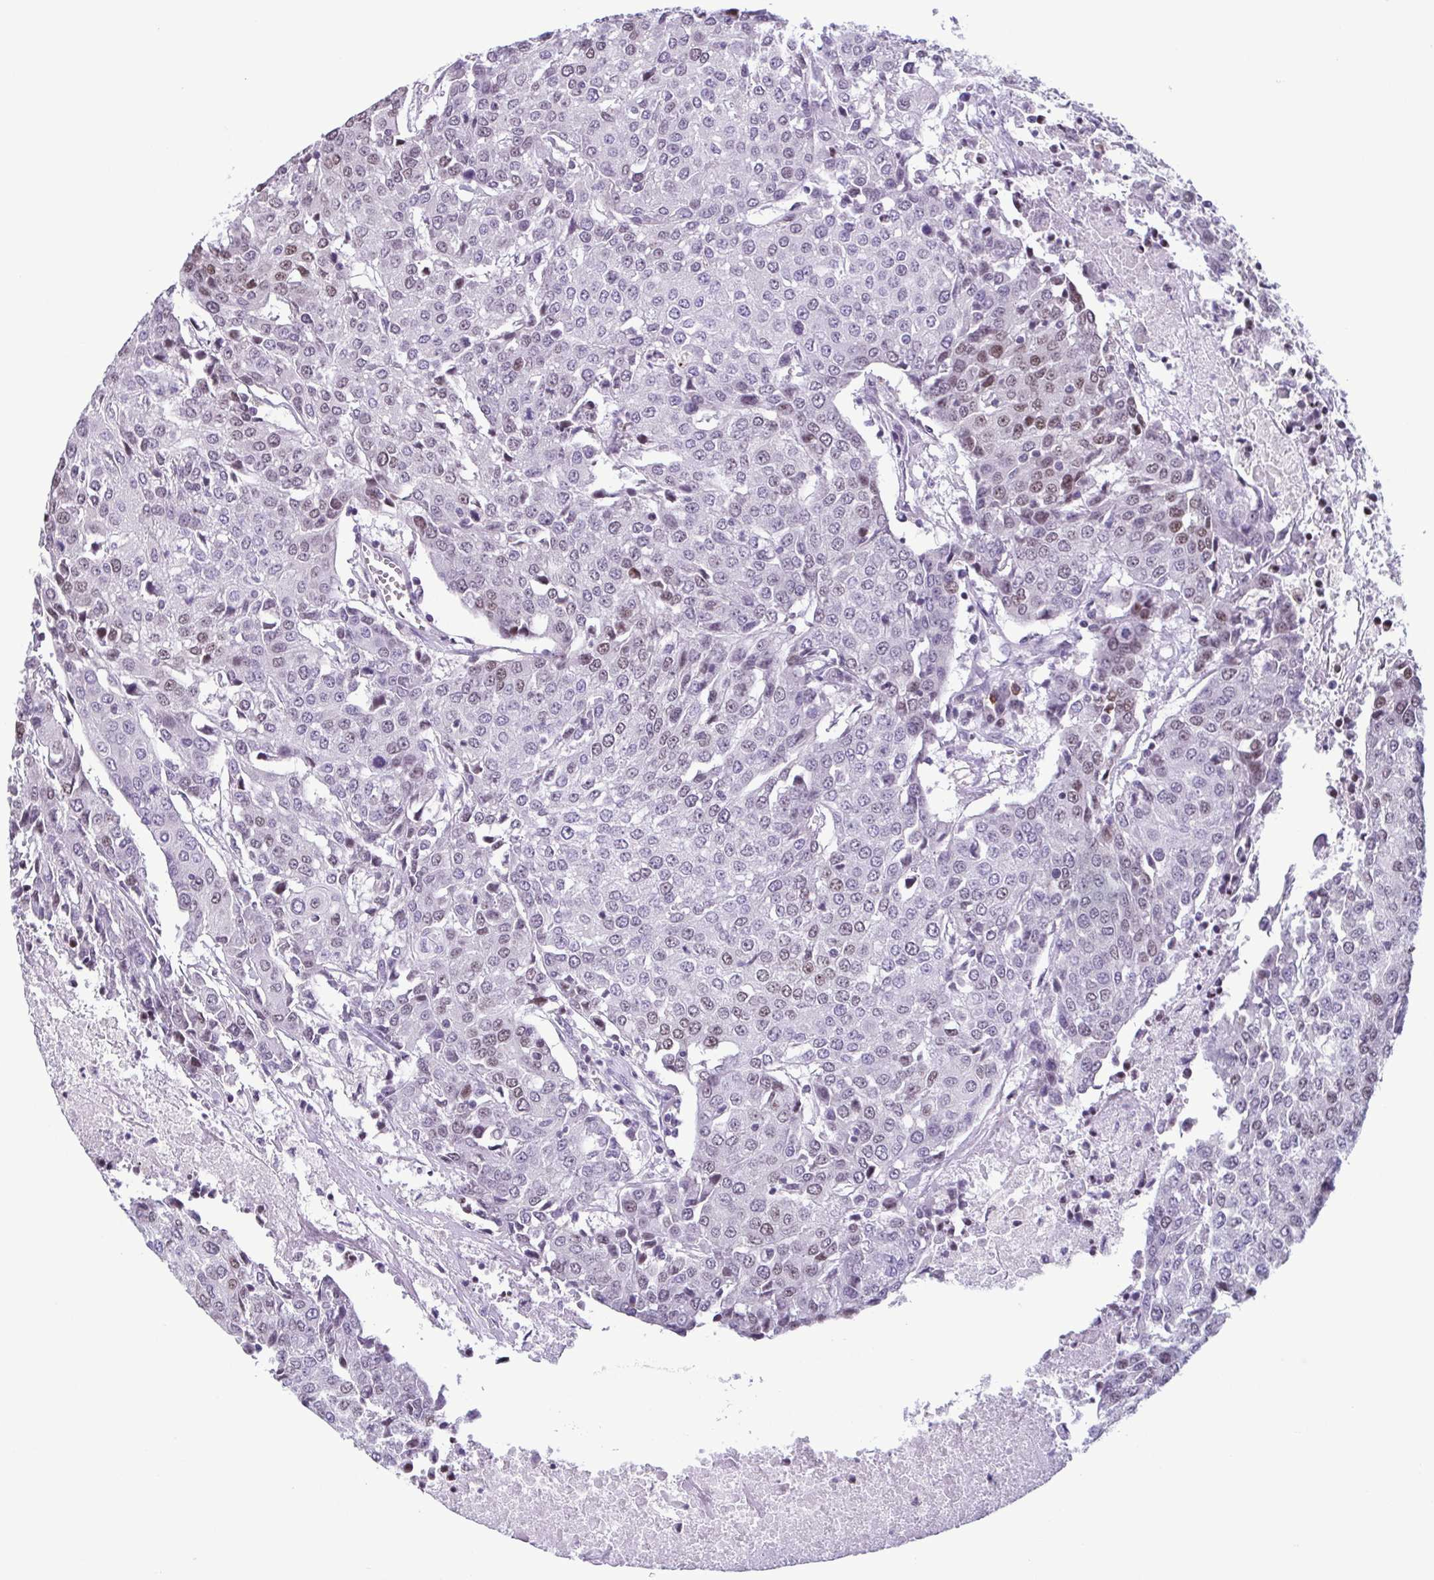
{"staining": {"intensity": "weak", "quantity": "<25%", "location": "nuclear"}, "tissue": "urothelial cancer", "cell_type": "Tumor cells", "image_type": "cancer", "snomed": [{"axis": "morphology", "description": "Urothelial carcinoma, High grade"}, {"axis": "topography", "description": "Urinary bladder"}], "caption": "An image of human urothelial cancer is negative for staining in tumor cells.", "gene": "IRF1", "patient": {"sex": "female", "age": 85}}